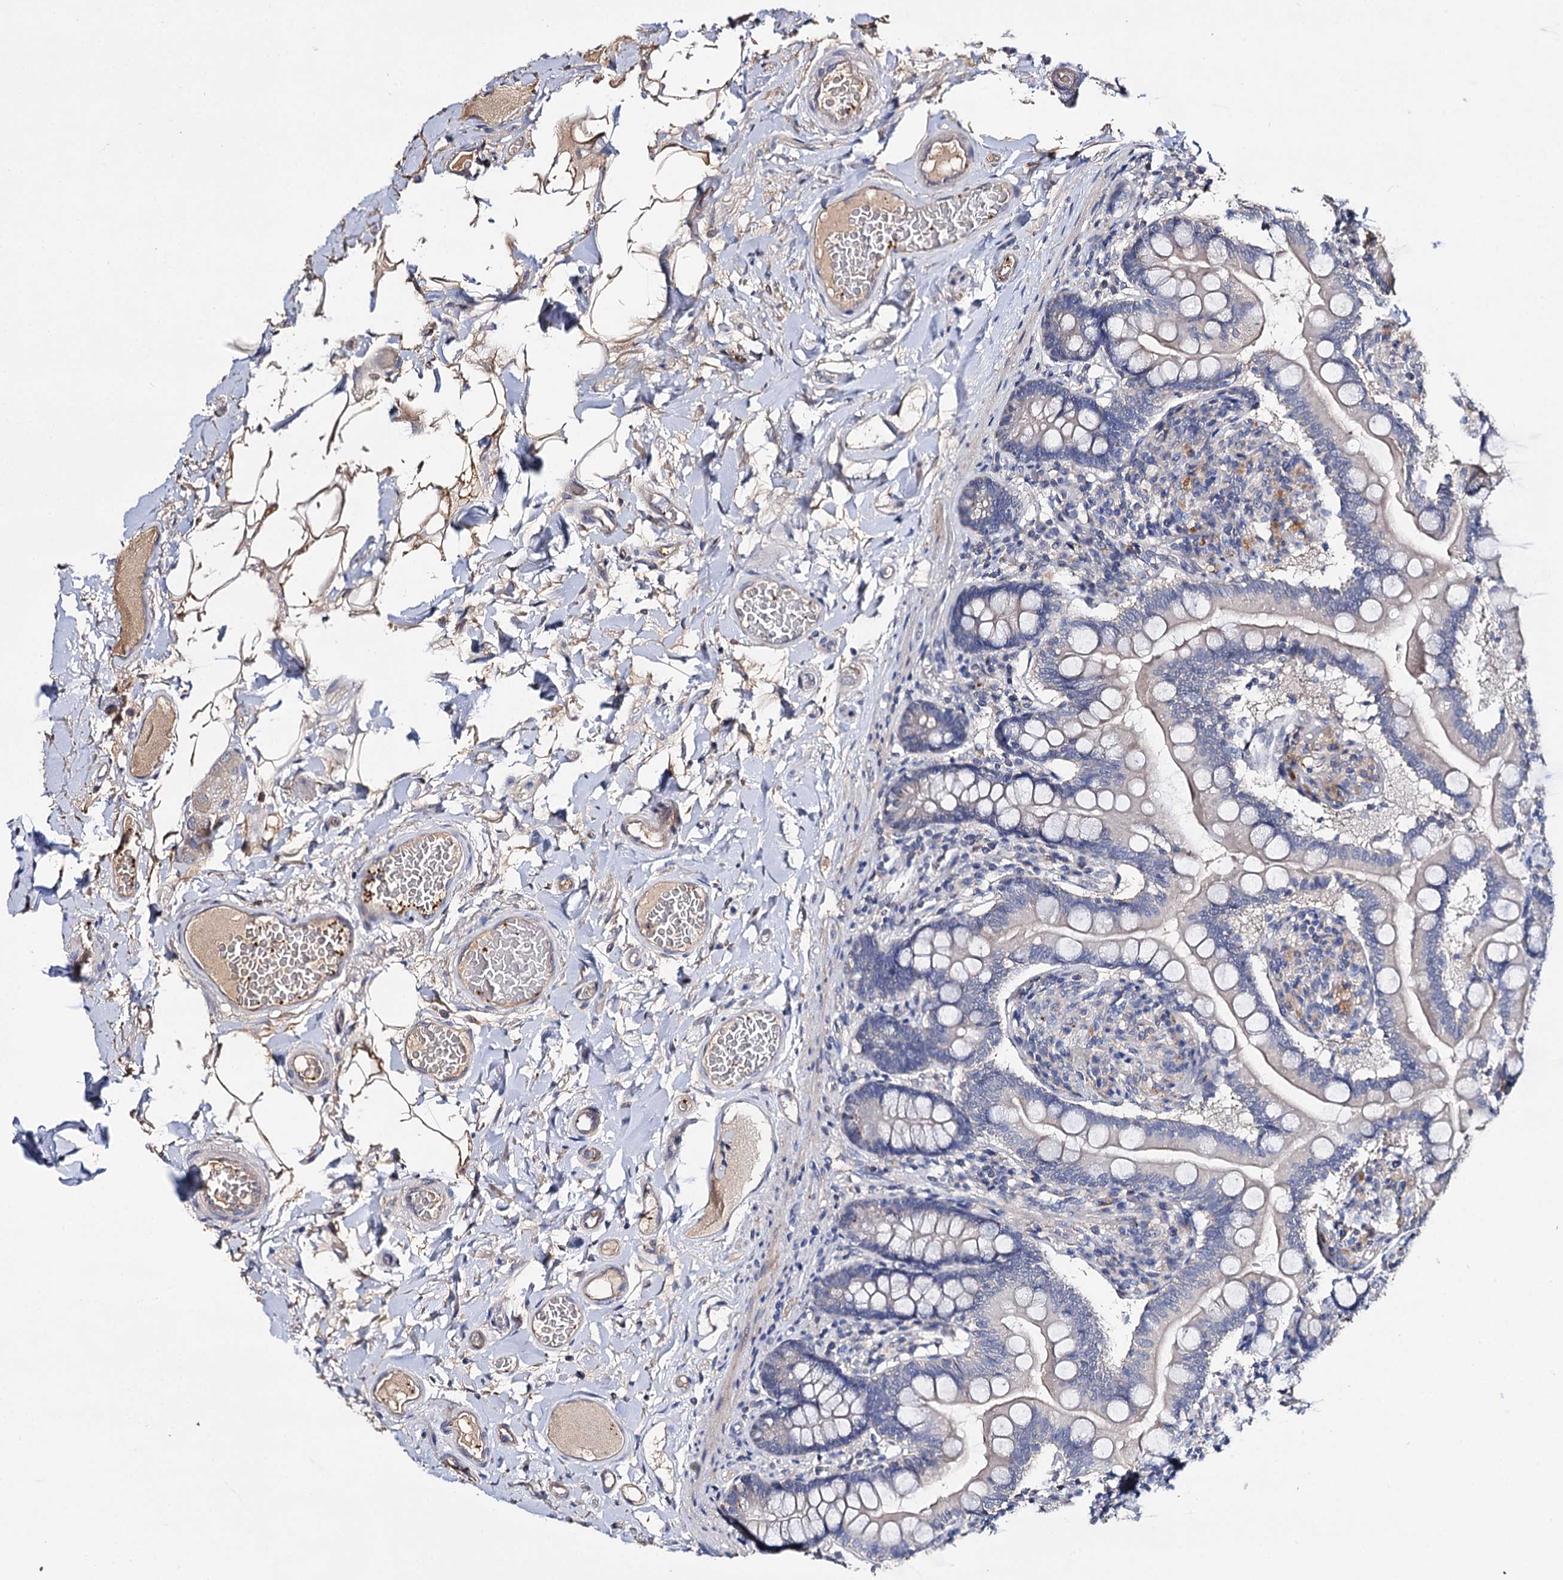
{"staining": {"intensity": "moderate", "quantity": "<25%", "location": "cytoplasmic/membranous"}, "tissue": "small intestine", "cell_type": "Glandular cells", "image_type": "normal", "snomed": [{"axis": "morphology", "description": "Normal tissue, NOS"}, {"axis": "topography", "description": "Small intestine"}], "caption": "Glandular cells reveal moderate cytoplasmic/membranous positivity in about <25% of cells in benign small intestine.", "gene": "DNAH6", "patient": {"sex": "female", "age": 64}}